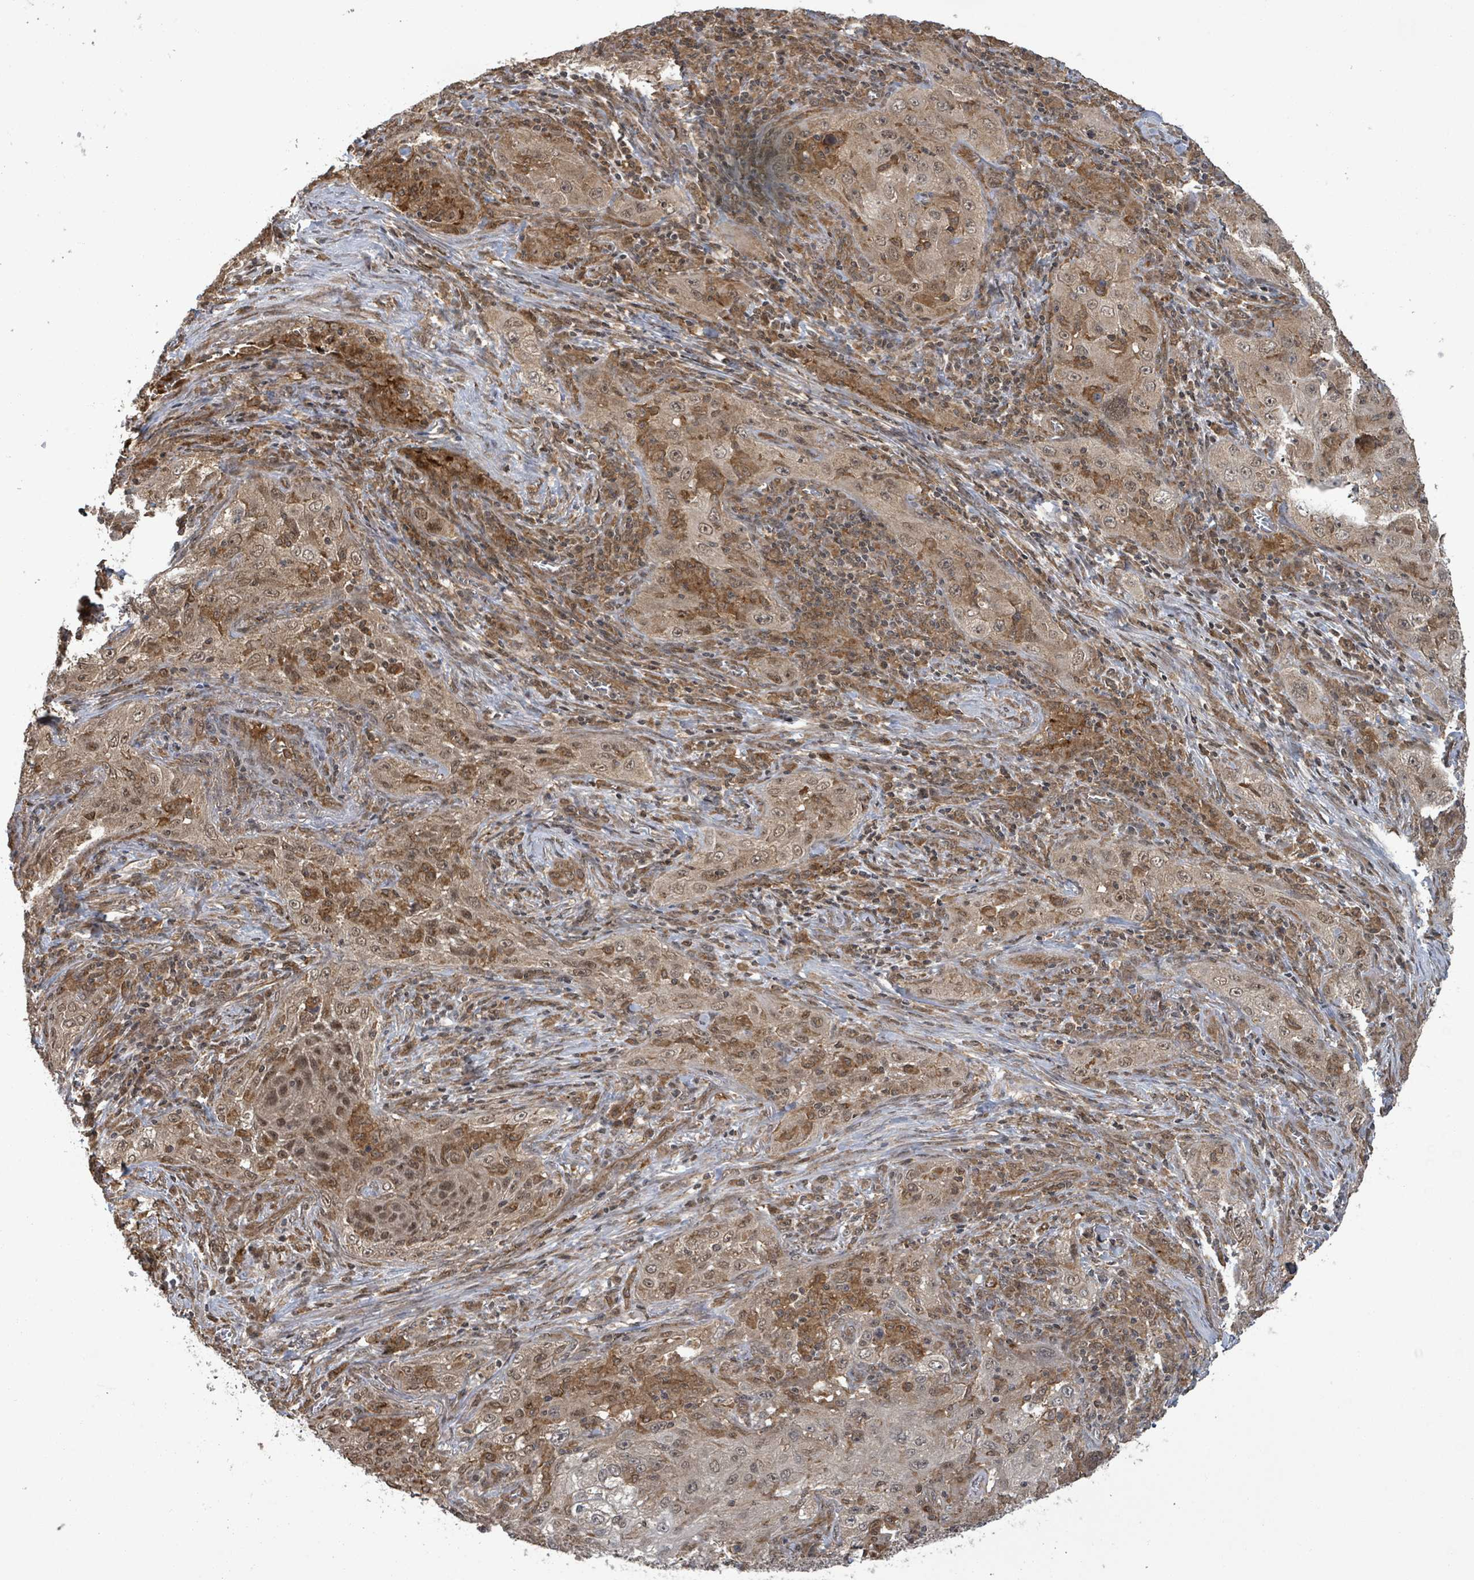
{"staining": {"intensity": "moderate", "quantity": "25%-75%", "location": "cytoplasmic/membranous,nuclear"}, "tissue": "lung cancer", "cell_type": "Tumor cells", "image_type": "cancer", "snomed": [{"axis": "morphology", "description": "Squamous cell carcinoma, NOS"}, {"axis": "topography", "description": "Lung"}], "caption": "Tumor cells demonstrate medium levels of moderate cytoplasmic/membranous and nuclear expression in approximately 25%-75% of cells in lung cancer (squamous cell carcinoma). The staining was performed using DAB (3,3'-diaminobenzidine), with brown indicating positive protein expression. Nuclei are stained blue with hematoxylin.", "gene": "KLC1", "patient": {"sex": "female", "age": 69}}